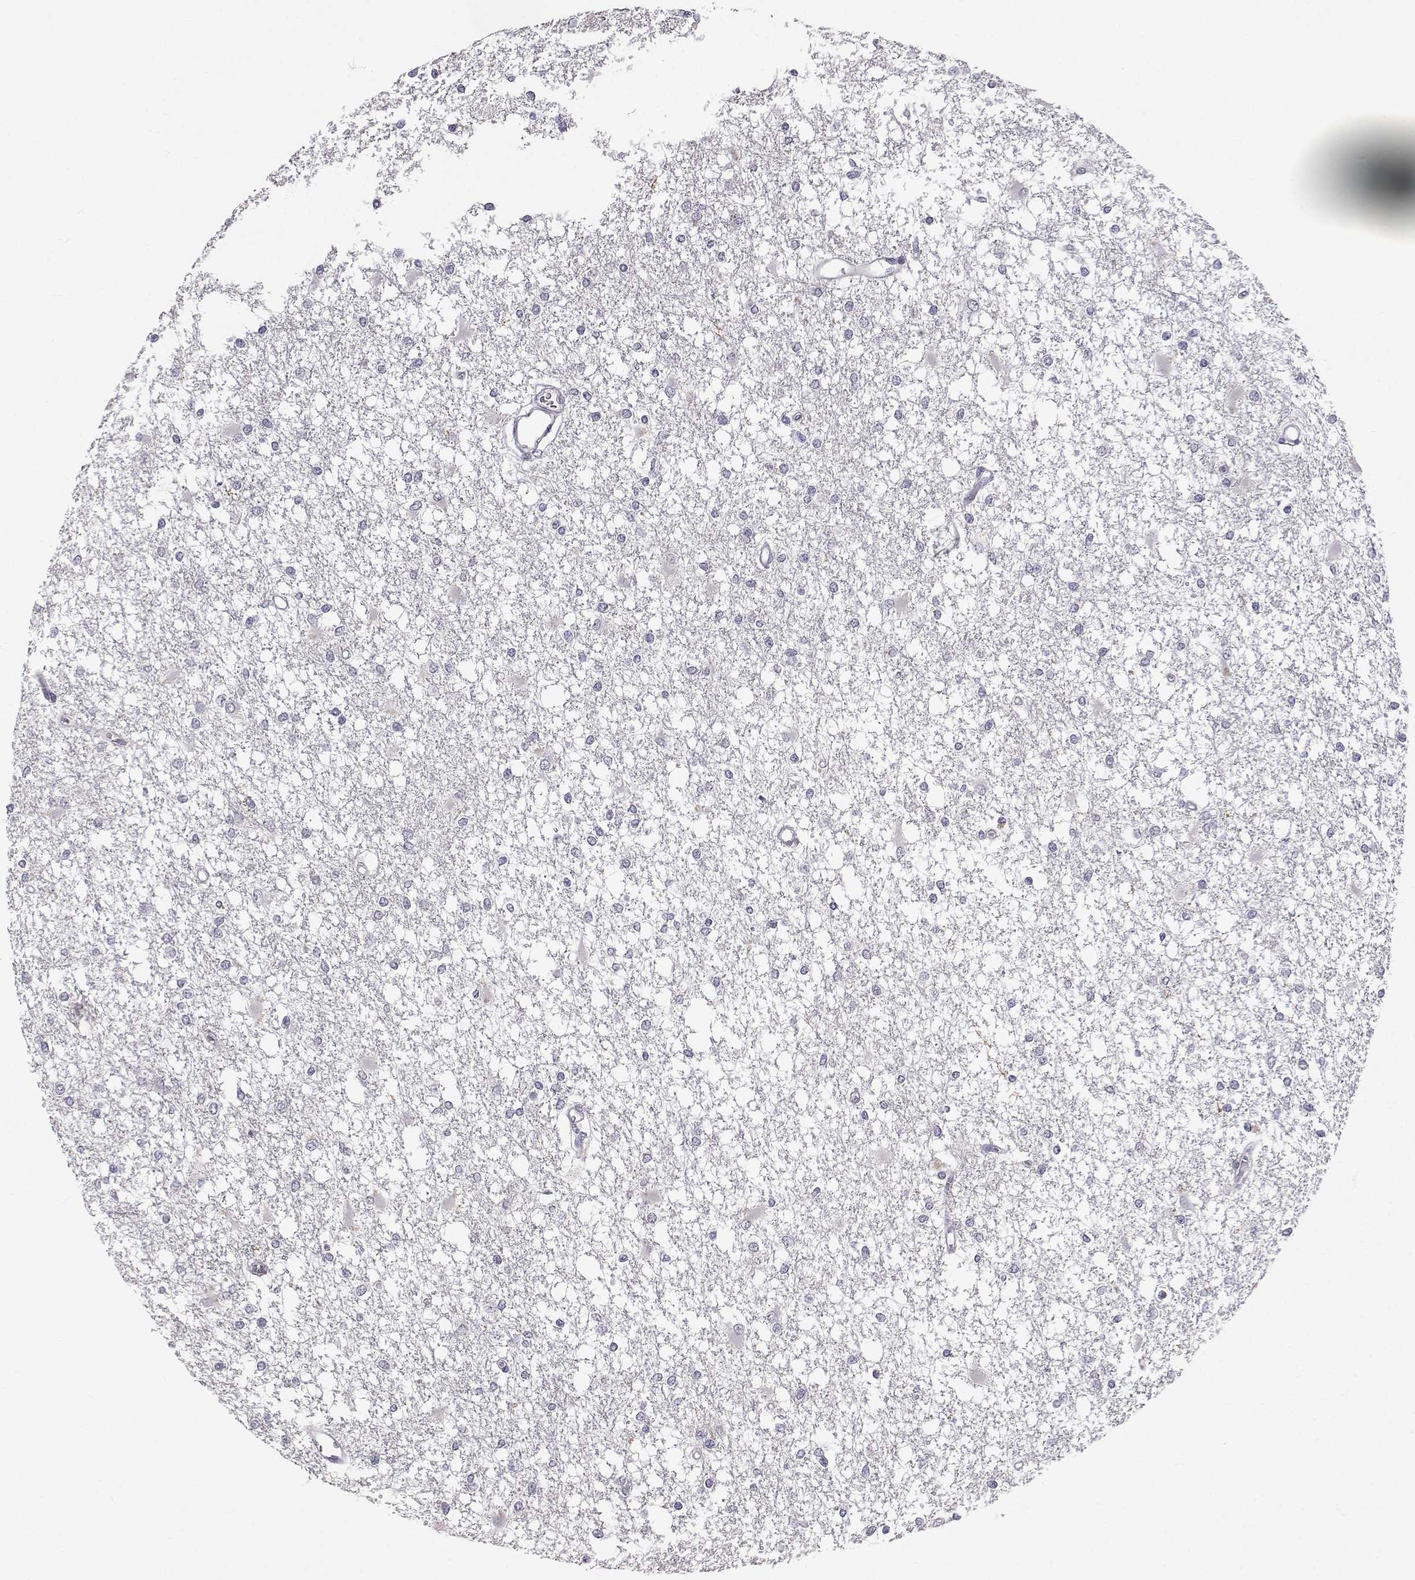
{"staining": {"intensity": "negative", "quantity": "none", "location": "none"}, "tissue": "glioma", "cell_type": "Tumor cells", "image_type": "cancer", "snomed": [{"axis": "morphology", "description": "Glioma, malignant, High grade"}, {"axis": "topography", "description": "Cerebral cortex"}], "caption": "Photomicrograph shows no protein staining in tumor cells of glioma tissue.", "gene": "SLC6A3", "patient": {"sex": "male", "age": 79}}